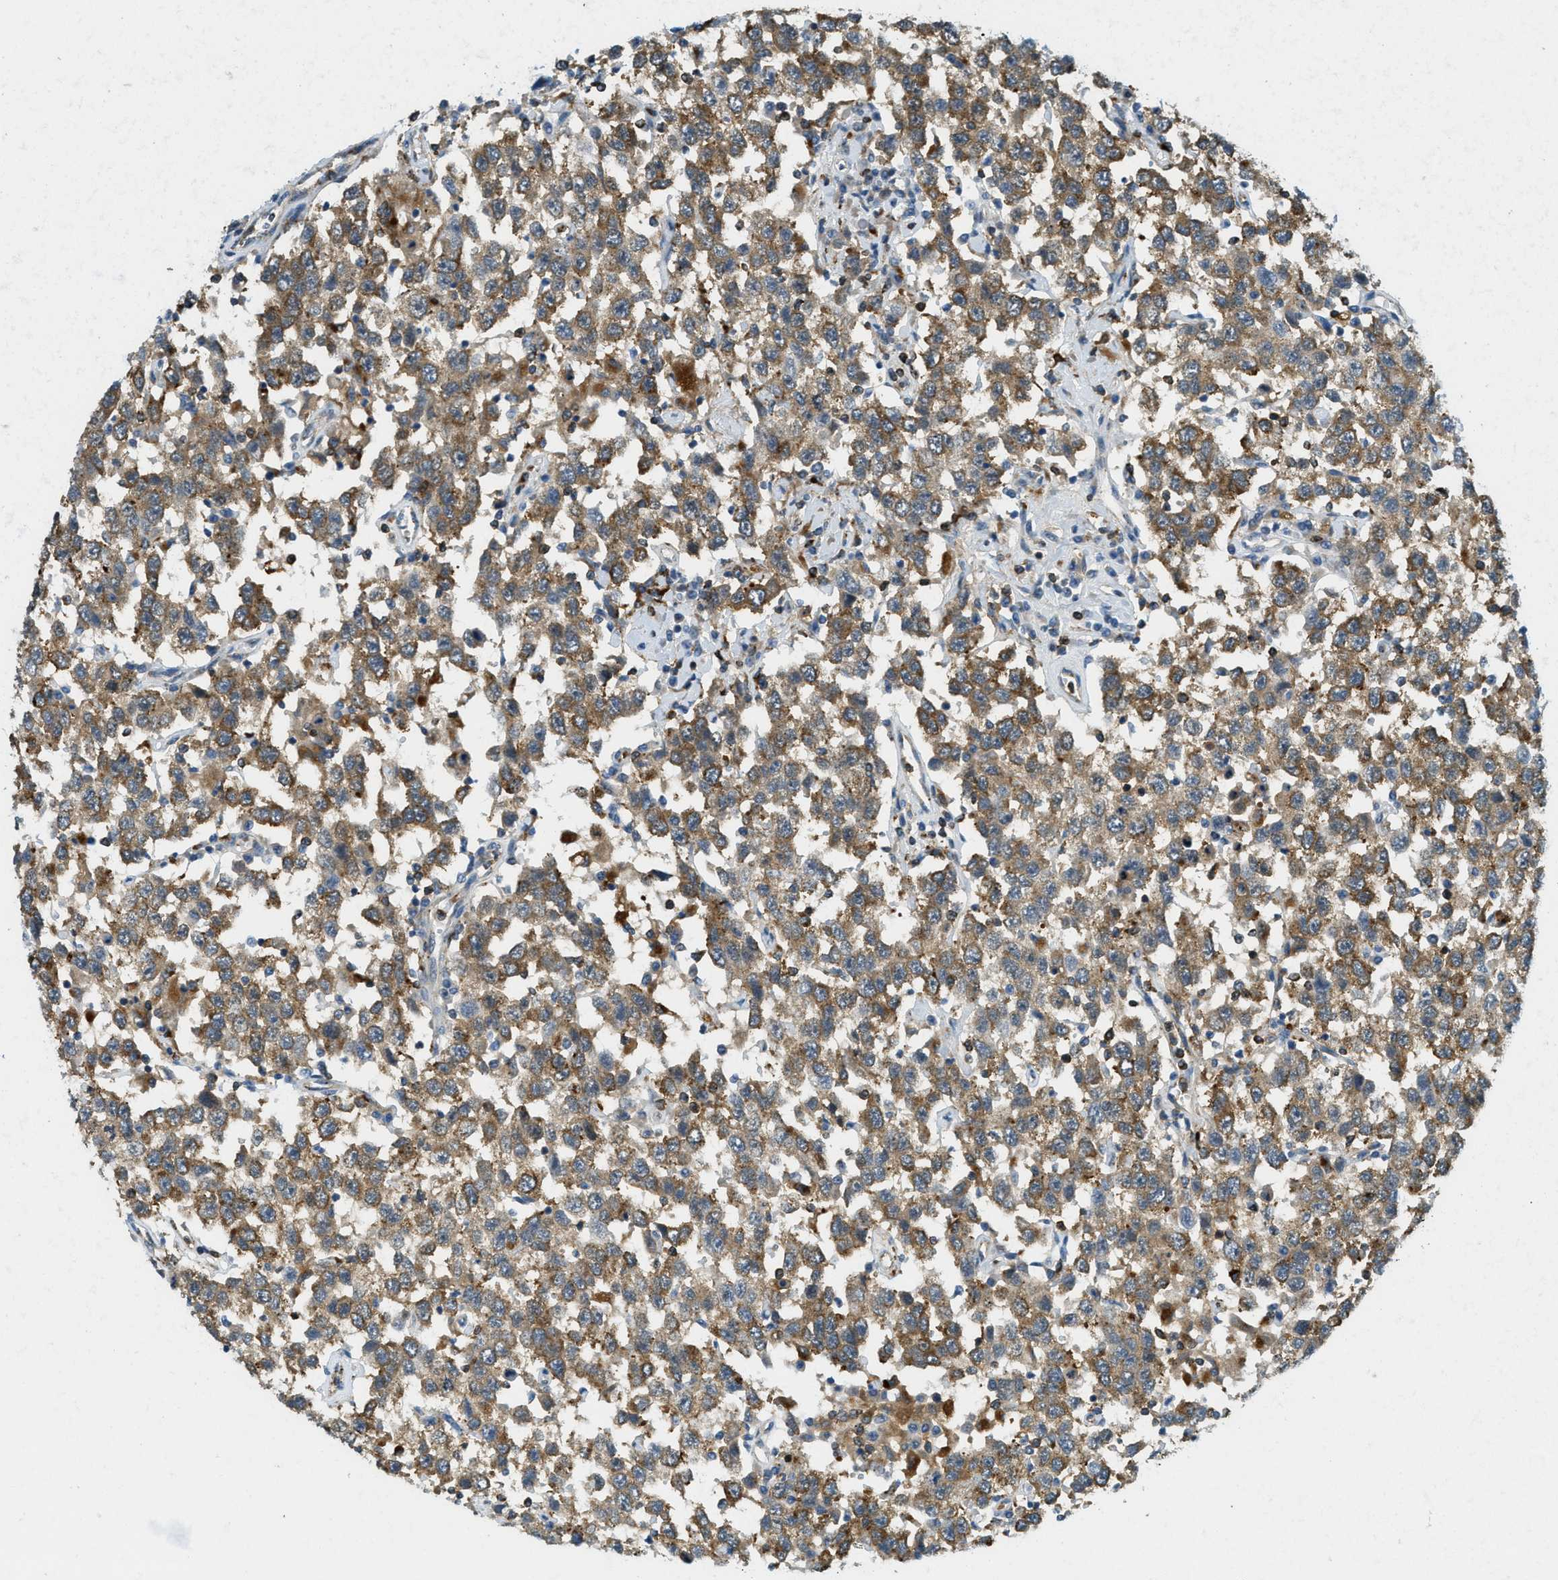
{"staining": {"intensity": "moderate", "quantity": ">75%", "location": "cytoplasmic/membranous"}, "tissue": "testis cancer", "cell_type": "Tumor cells", "image_type": "cancer", "snomed": [{"axis": "morphology", "description": "Seminoma, NOS"}, {"axis": "topography", "description": "Testis"}], "caption": "The histopathology image demonstrates staining of seminoma (testis), revealing moderate cytoplasmic/membranous protein positivity (brown color) within tumor cells.", "gene": "PLBD2", "patient": {"sex": "male", "age": 41}}